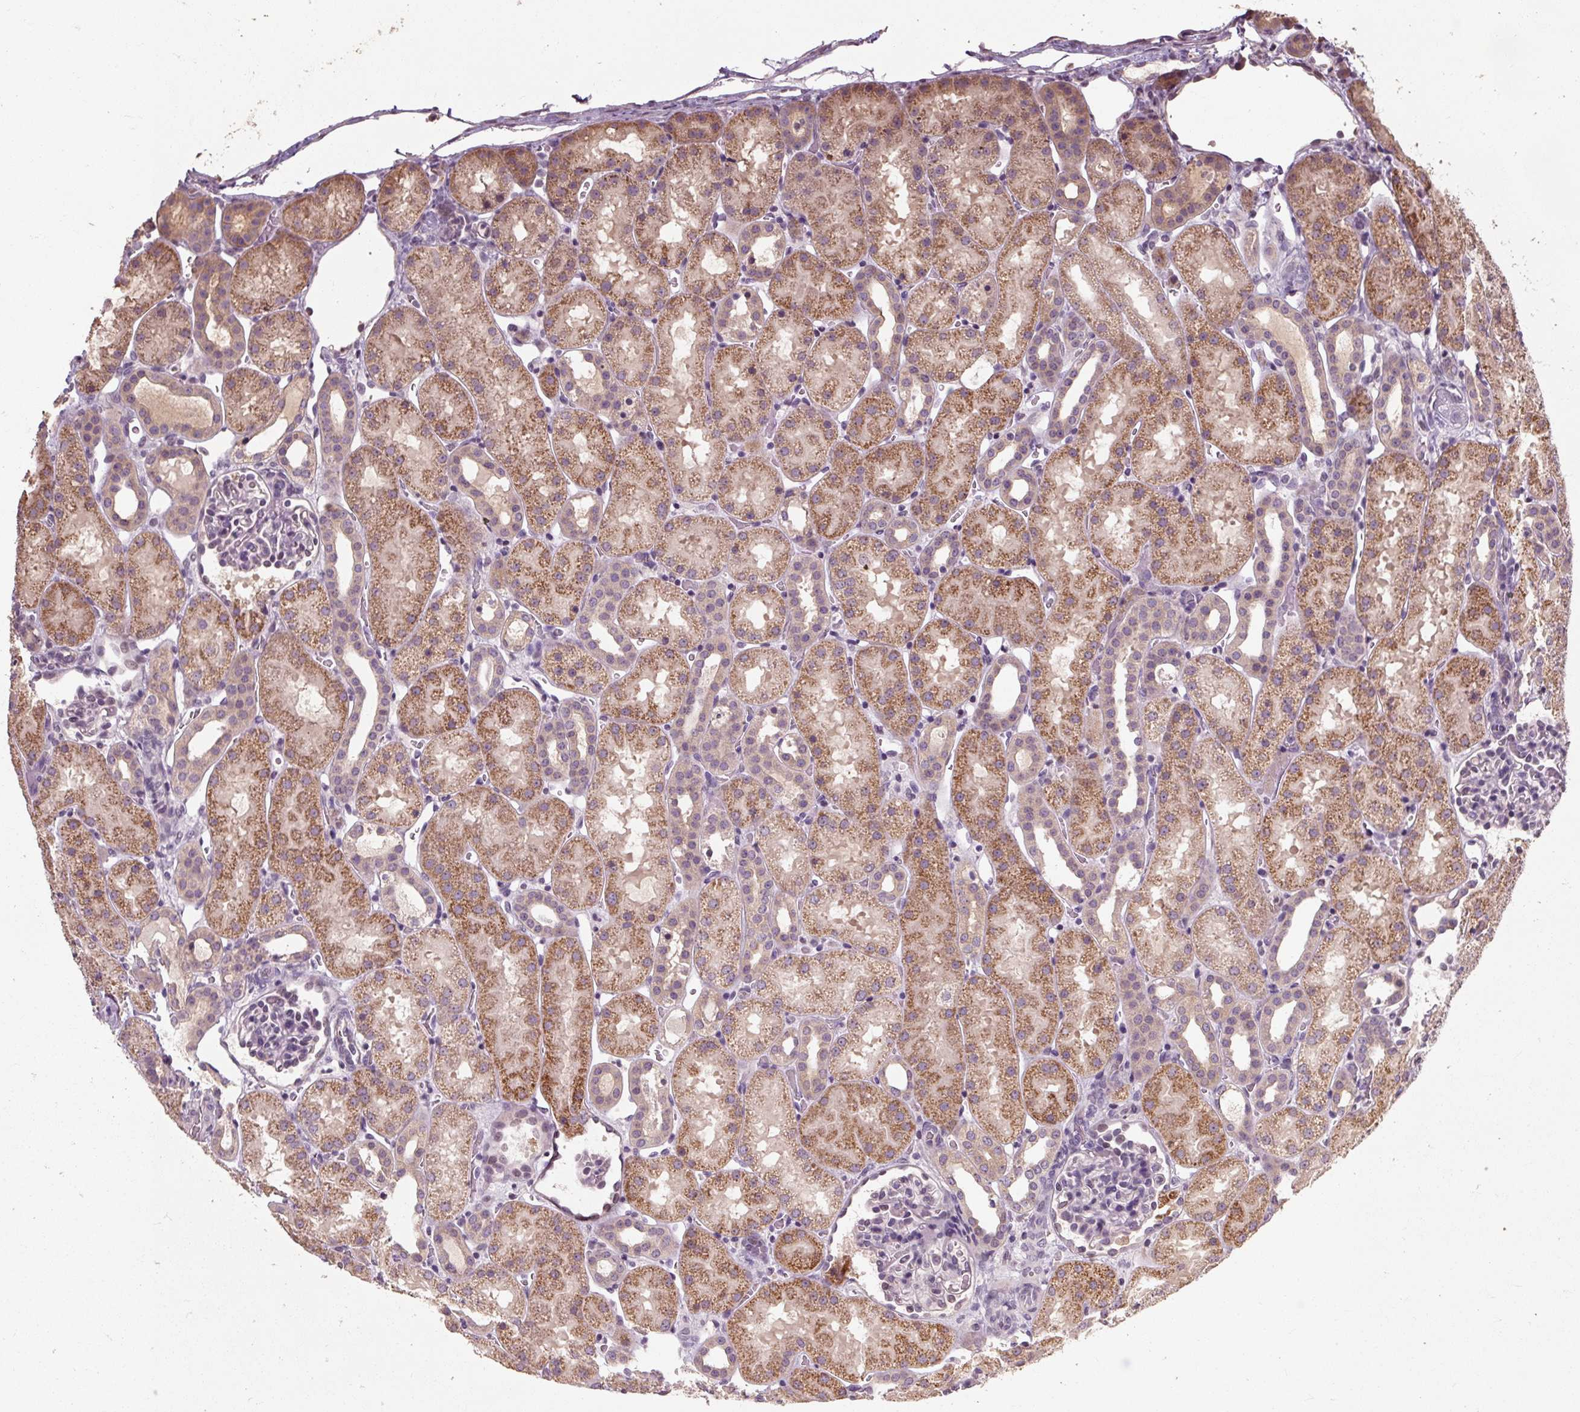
{"staining": {"intensity": "negative", "quantity": "none", "location": "none"}, "tissue": "kidney", "cell_type": "Cells in glomeruli", "image_type": "normal", "snomed": [{"axis": "morphology", "description": "Normal tissue, NOS"}, {"axis": "topography", "description": "Kidney"}], "caption": "Immunohistochemical staining of benign human kidney shows no significant staining in cells in glomeruli.", "gene": "CFAP65", "patient": {"sex": "male", "age": 2}}